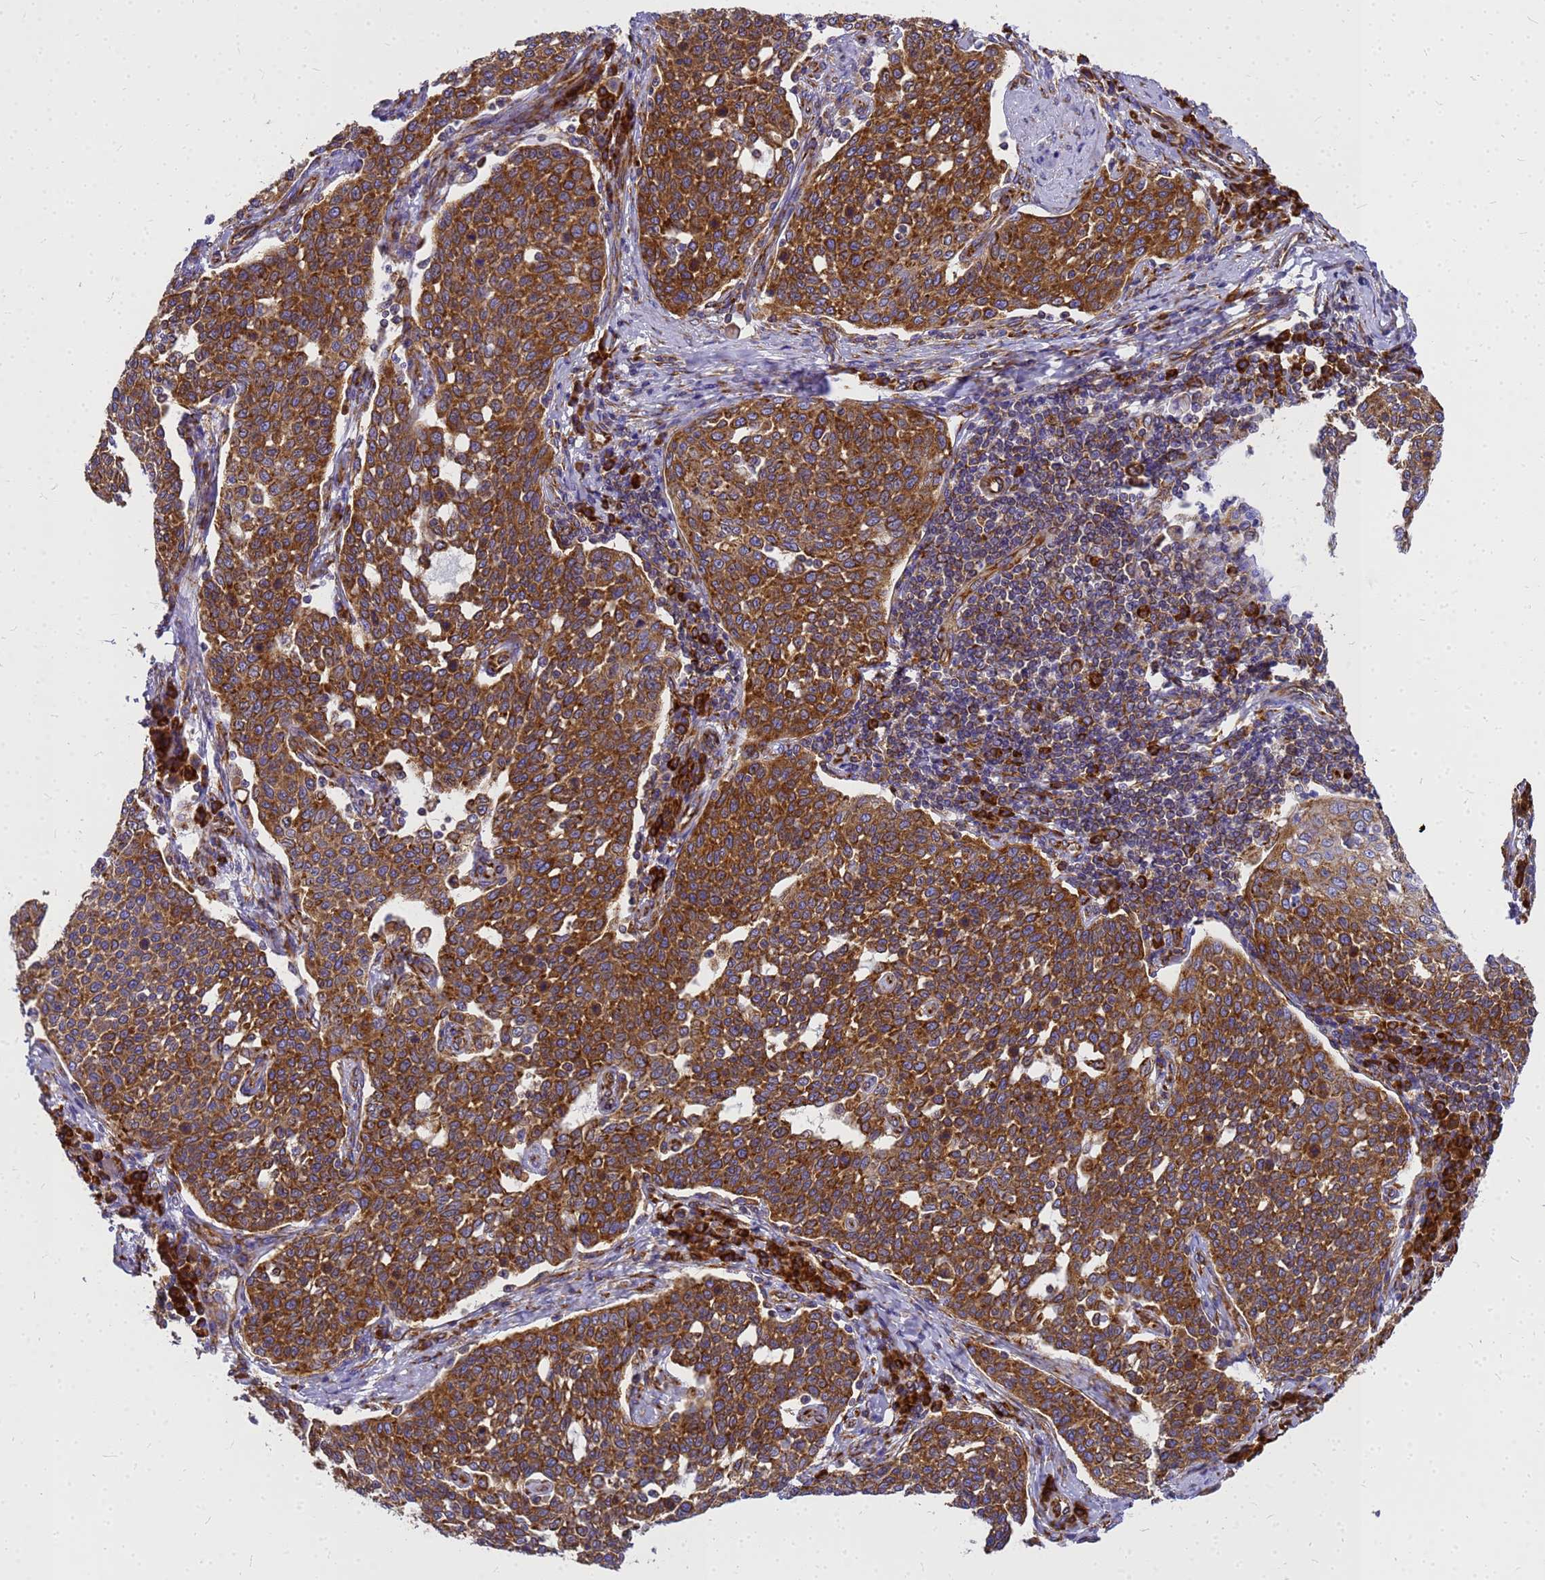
{"staining": {"intensity": "strong", "quantity": ">75%", "location": "cytoplasmic/membranous"}, "tissue": "cervical cancer", "cell_type": "Tumor cells", "image_type": "cancer", "snomed": [{"axis": "morphology", "description": "Squamous cell carcinoma, NOS"}, {"axis": "topography", "description": "Cervix"}], "caption": "A micrograph of human cervical squamous cell carcinoma stained for a protein displays strong cytoplasmic/membranous brown staining in tumor cells. Using DAB (3,3'-diaminobenzidine) (brown) and hematoxylin (blue) stains, captured at high magnification using brightfield microscopy.", "gene": "EEF1D", "patient": {"sex": "female", "age": 34}}